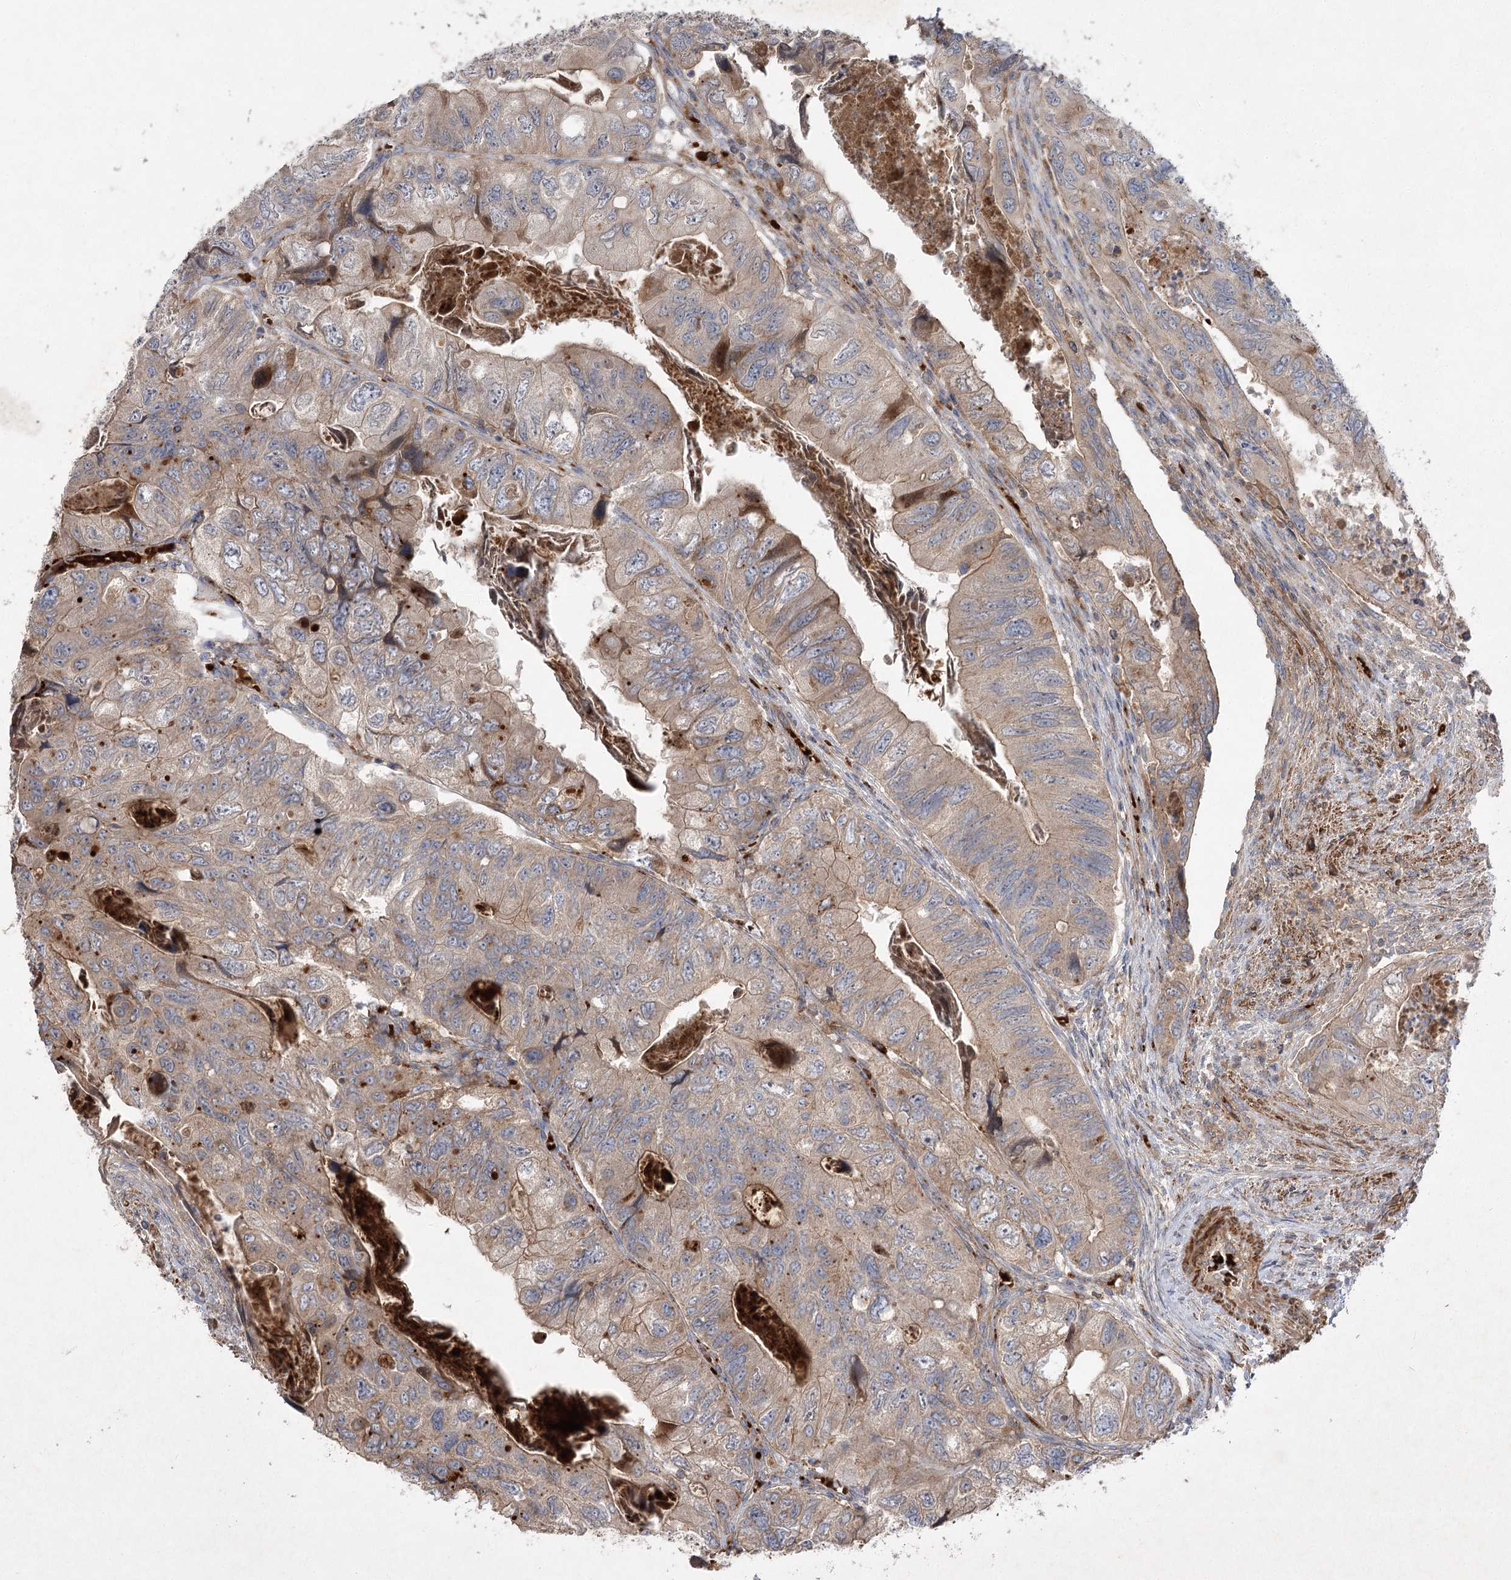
{"staining": {"intensity": "moderate", "quantity": ">75%", "location": "cytoplasmic/membranous"}, "tissue": "colorectal cancer", "cell_type": "Tumor cells", "image_type": "cancer", "snomed": [{"axis": "morphology", "description": "Adenocarcinoma, NOS"}, {"axis": "topography", "description": "Rectum"}], "caption": "A medium amount of moderate cytoplasmic/membranous expression is identified in about >75% of tumor cells in colorectal cancer (adenocarcinoma) tissue.", "gene": "KIAA0825", "patient": {"sex": "male", "age": 63}}